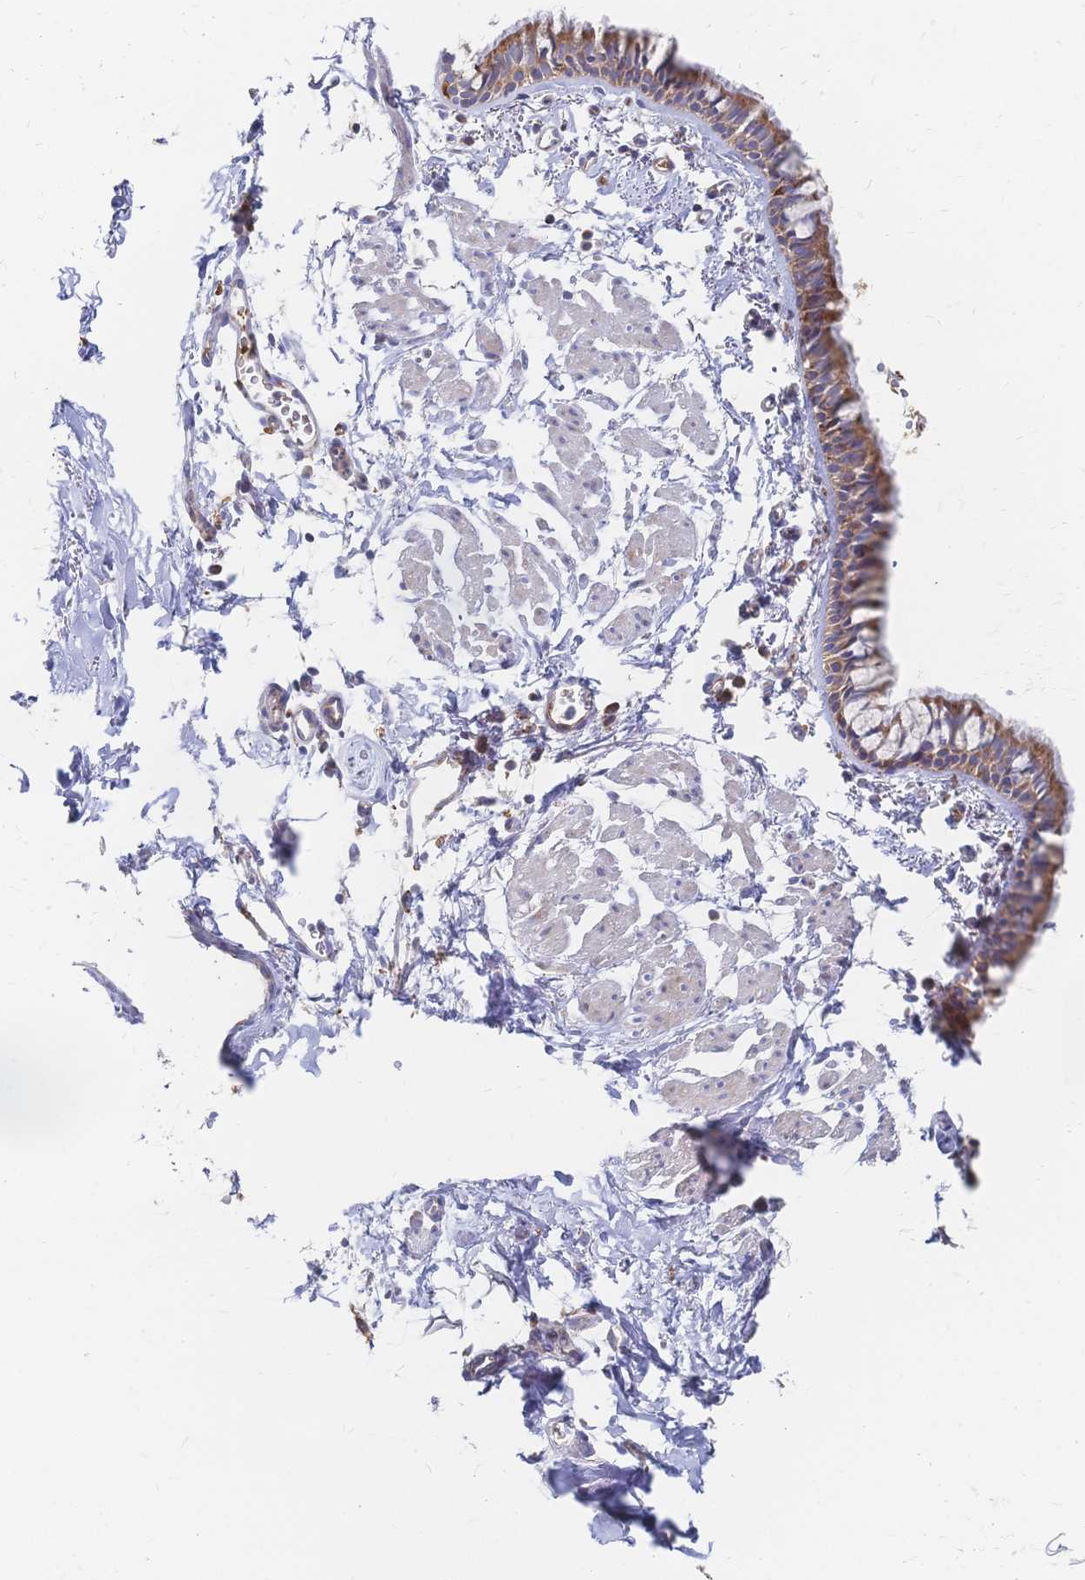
{"staining": {"intensity": "strong", "quantity": ">75%", "location": "cytoplasmic/membranous"}, "tissue": "bronchus", "cell_type": "Respiratory epithelial cells", "image_type": "normal", "snomed": [{"axis": "morphology", "description": "Normal tissue, NOS"}, {"axis": "topography", "description": "Cartilage tissue"}, {"axis": "topography", "description": "Bronchus"}, {"axis": "topography", "description": "Peripheral nerve tissue"}], "caption": "The photomicrograph displays staining of normal bronchus, revealing strong cytoplasmic/membranous protein positivity (brown color) within respiratory epithelial cells.", "gene": "SORBS1", "patient": {"sex": "female", "age": 59}}